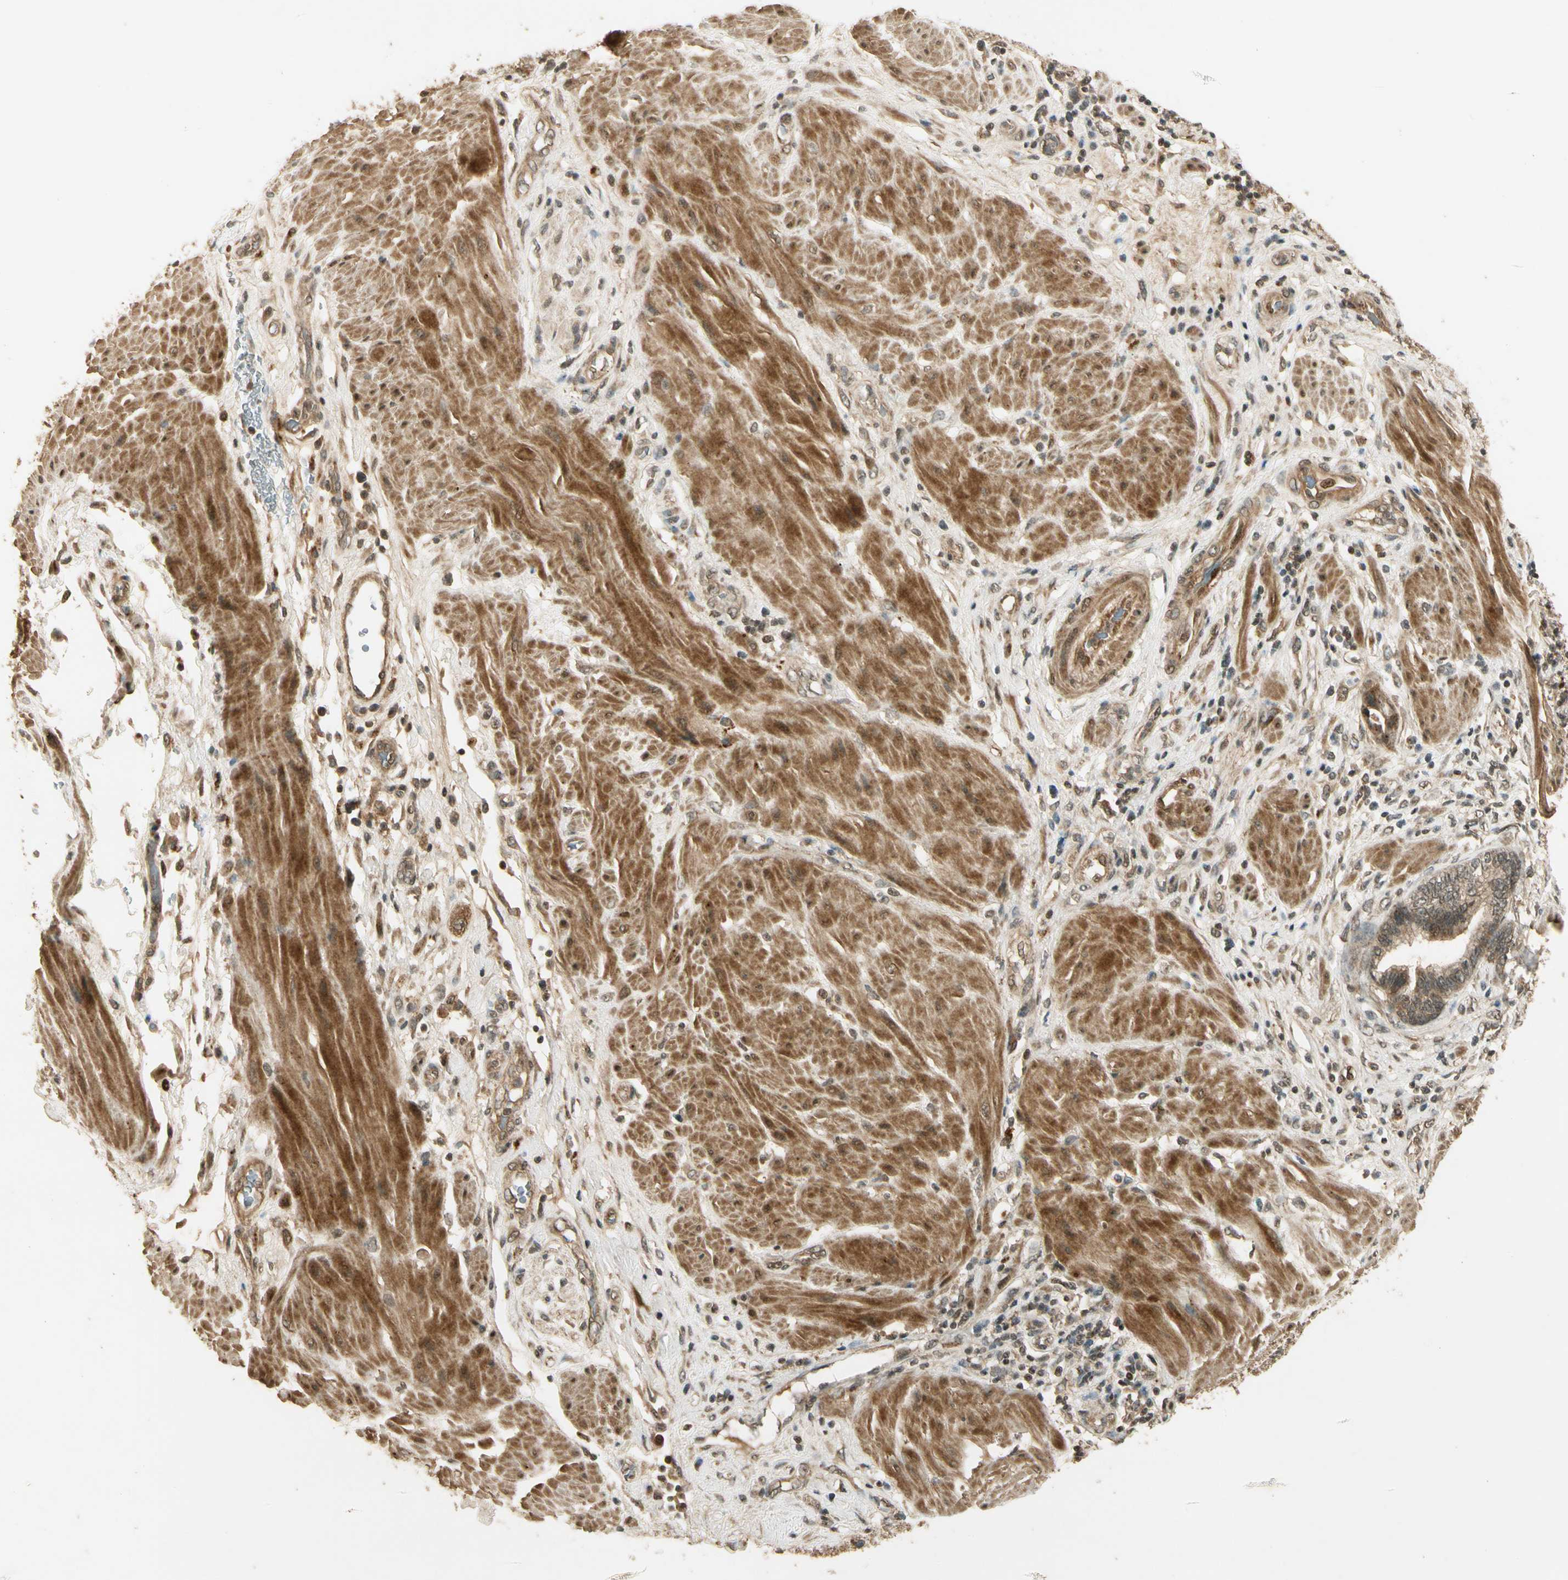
{"staining": {"intensity": "weak", "quantity": ">75%", "location": "cytoplasmic/membranous,nuclear"}, "tissue": "pancreatic cancer", "cell_type": "Tumor cells", "image_type": "cancer", "snomed": [{"axis": "morphology", "description": "Adenocarcinoma, NOS"}, {"axis": "topography", "description": "Pancreas"}], "caption": "Immunohistochemical staining of adenocarcinoma (pancreatic) reveals low levels of weak cytoplasmic/membranous and nuclear staining in about >75% of tumor cells. (DAB IHC with brightfield microscopy, high magnification).", "gene": "GMEB2", "patient": {"sex": "female", "age": 64}}